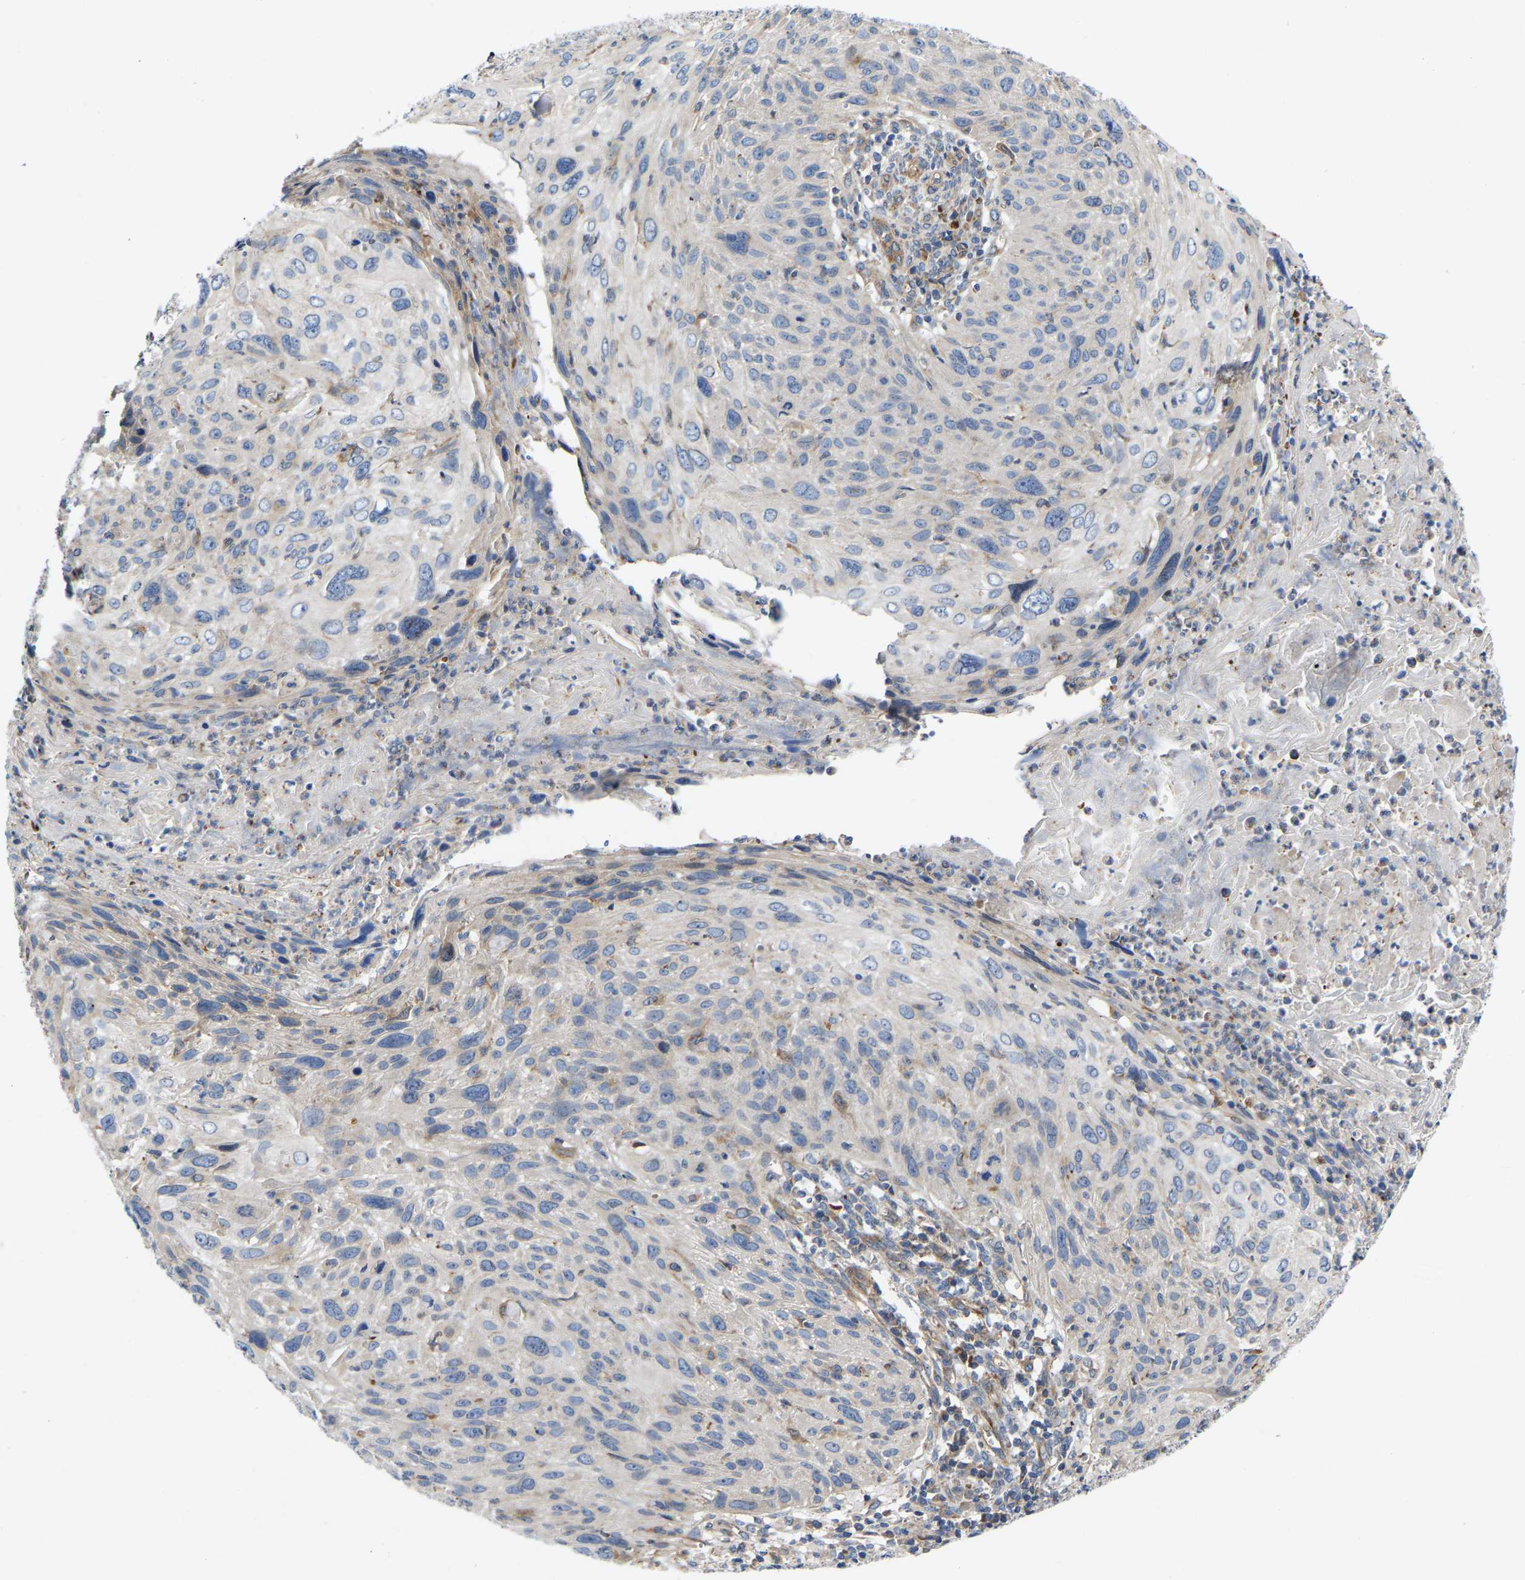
{"staining": {"intensity": "negative", "quantity": "none", "location": "none"}, "tissue": "cervical cancer", "cell_type": "Tumor cells", "image_type": "cancer", "snomed": [{"axis": "morphology", "description": "Squamous cell carcinoma, NOS"}, {"axis": "topography", "description": "Cervix"}], "caption": "Tumor cells show no significant staining in squamous cell carcinoma (cervical).", "gene": "TOR1B", "patient": {"sex": "female", "age": 51}}